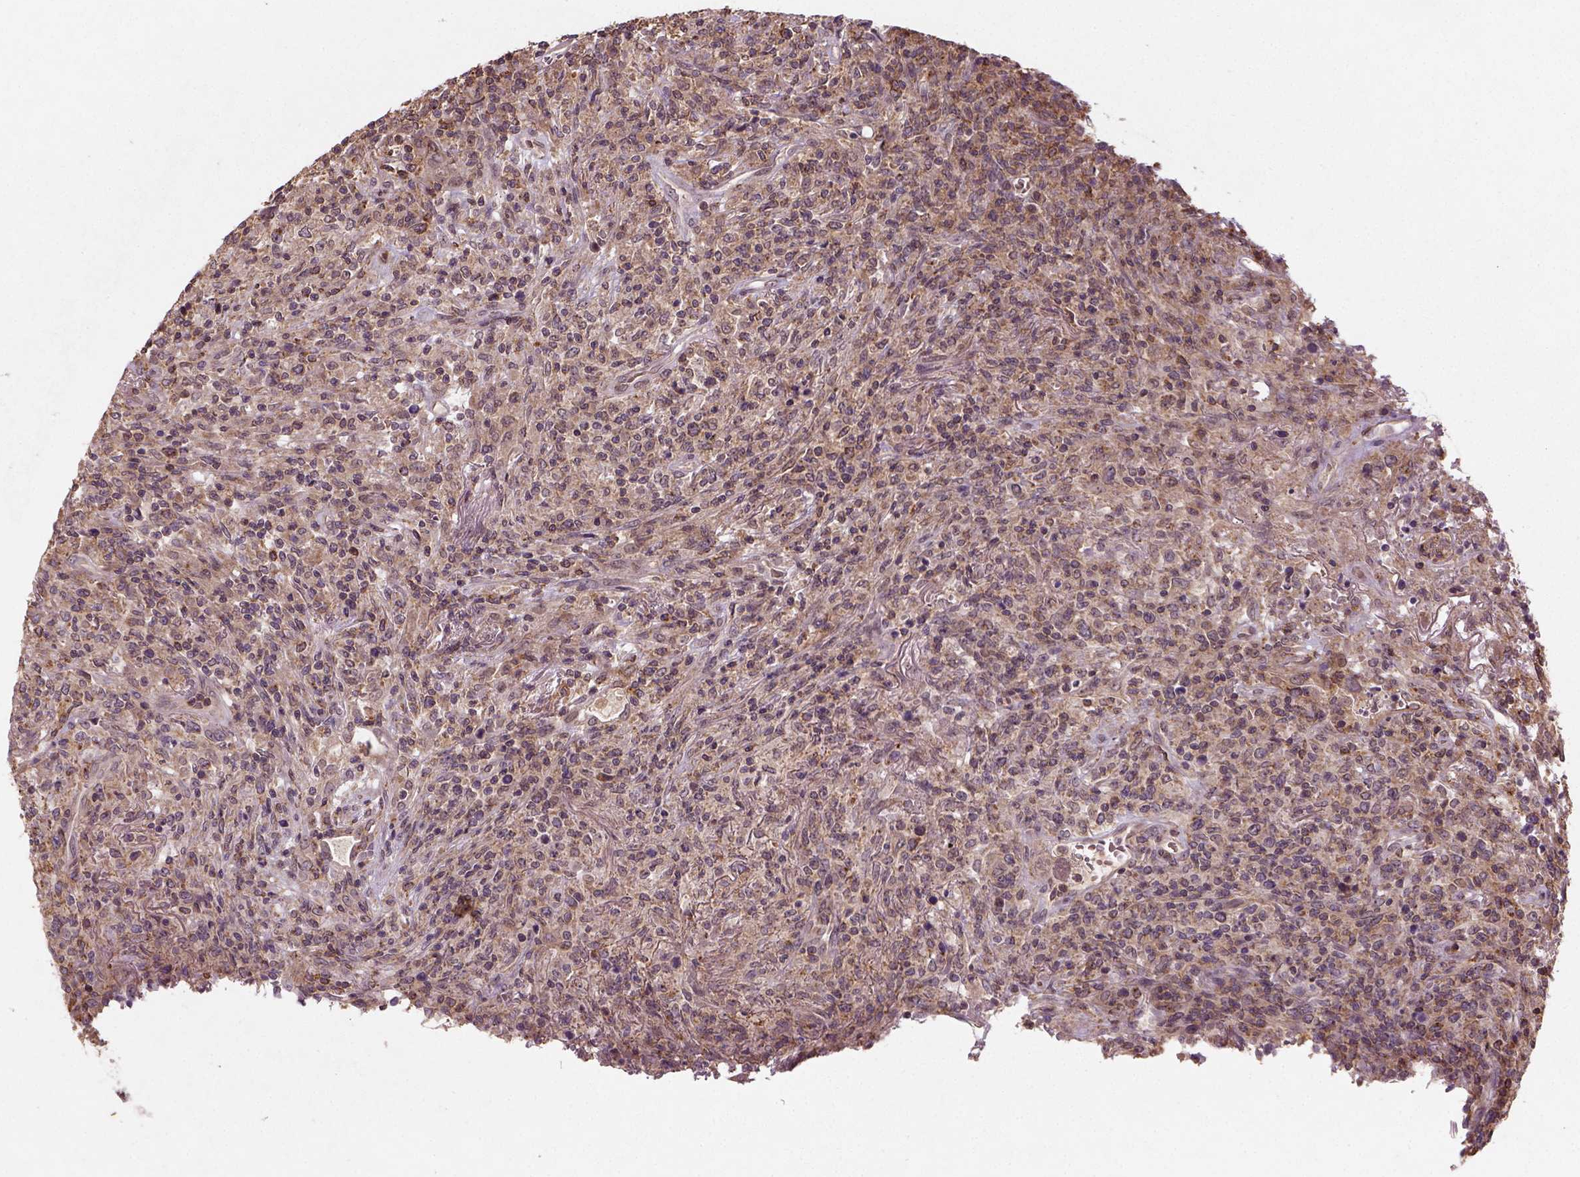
{"staining": {"intensity": "moderate", "quantity": ">75%", "location": "cytoplasmic/membranous"}, "tissue": "lymphoma", "cell_type": "Tumor cells", "image_type": "cancer", "snomed": [{"axis": "morphology", "description": "Malignant lymphoma, non-Hodgkin's type, High grade"}, {"axis": "topography", "description": "Lung"}], "caption": "IHC histopathology image of neoplastic tissue: human high-grade malignant lymphoma, non-Hodgkin's type stained using immunohistochemistry shows medium levels of moderate protein expression localized specifically in the cytoplasmic/membranous of tumor cells, appearing as a cytoplasmic/membranous brown color.", "gene": "CAMKK1", "patient": {"sex": "male", "age": 79}}